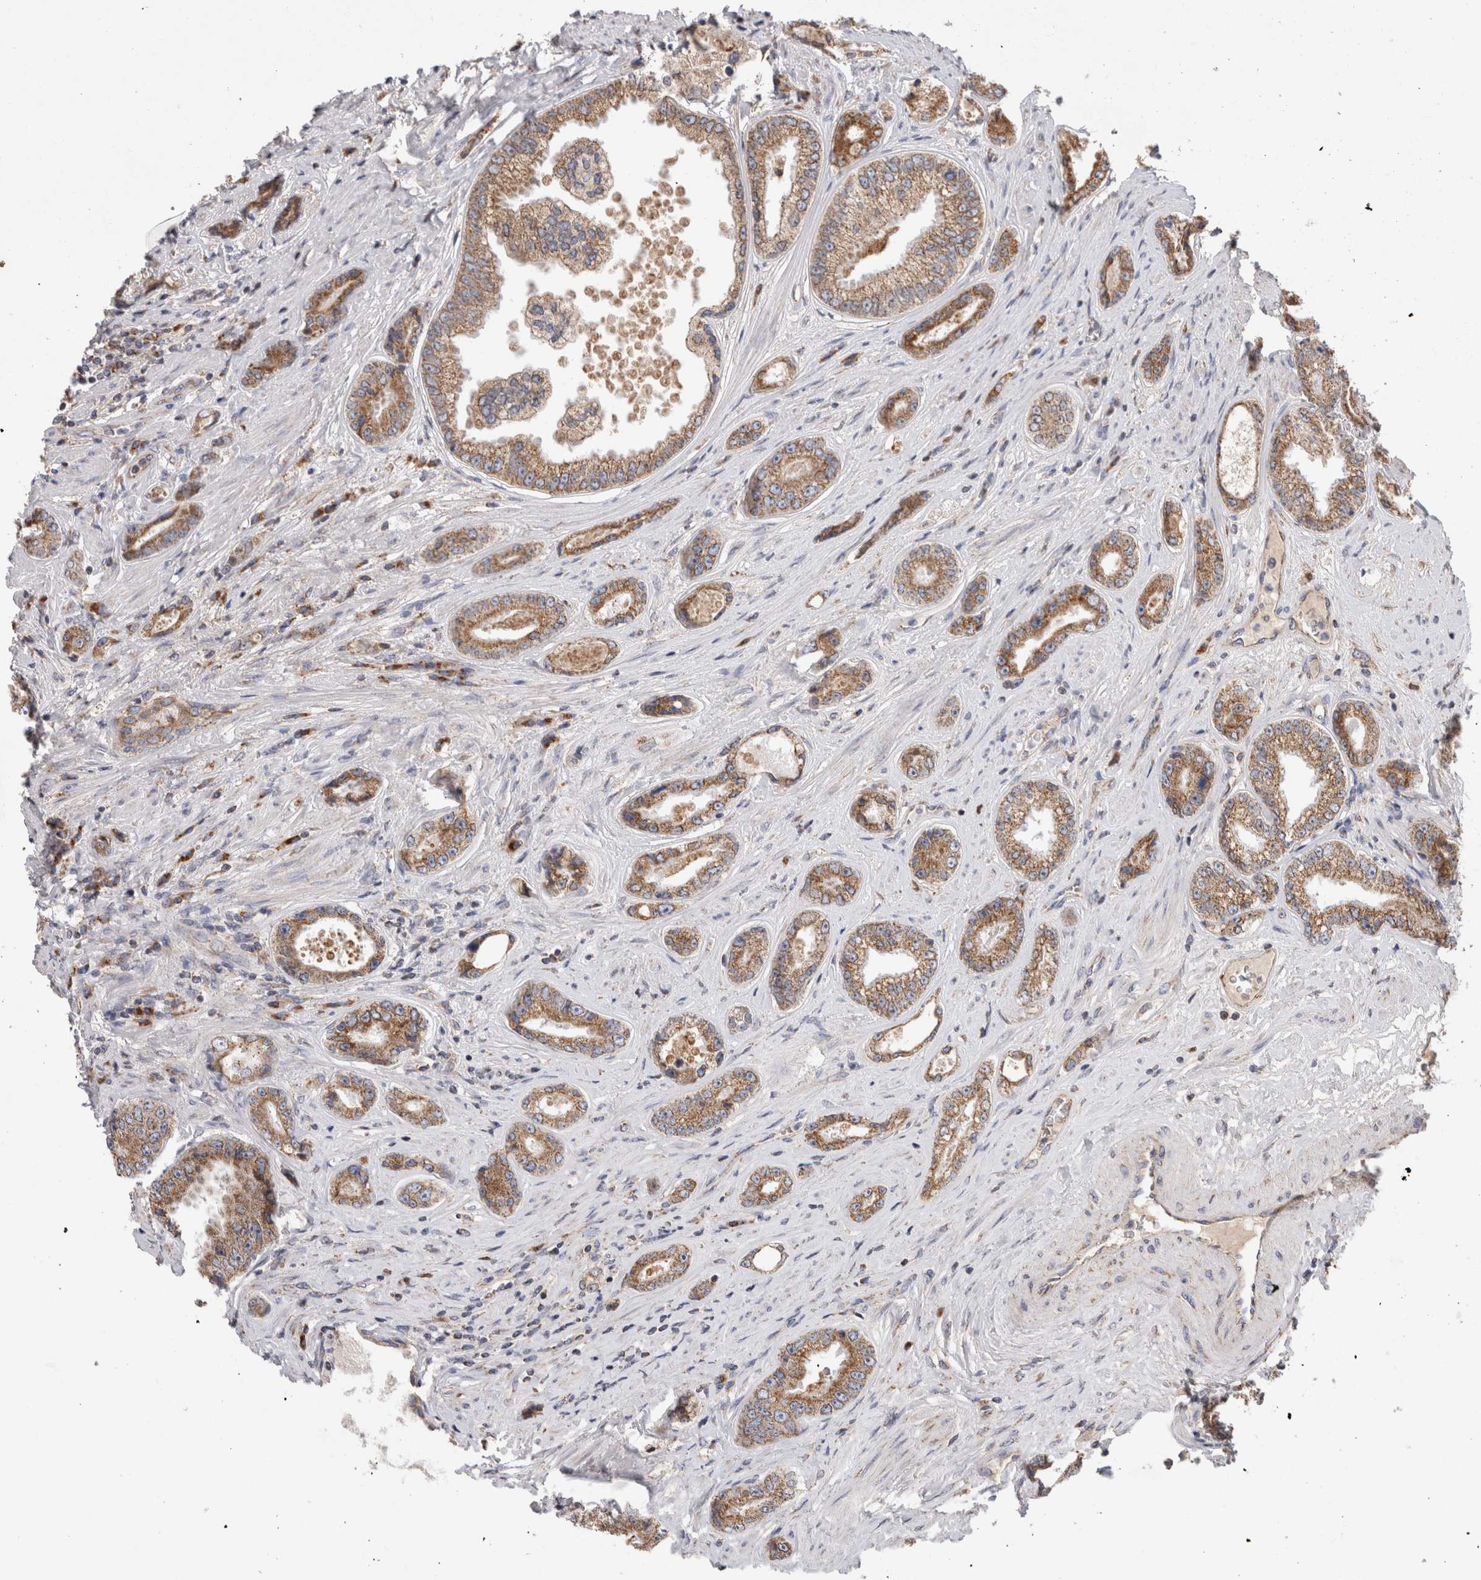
{"staining": {"intensity": "moderate", "quantity": ">75%", "location": "cytoplasmic/membranous"}, "tissue": "prostate cancer", "cell_type": "Tumor cells", "image_type": "cancer", "snomed": [{"axis": "morphology", "description": "Adenocarcinoma, High grade"}, {"axis": "topography", "description": "Prostate"}], "caption": "DAB immunohistochemical staining of human prostate adenocarcinoma (high-grade) exhibits moderate cytoplasmic/membranous protein staining in approximately >75% of tumor cells. The protein of interest is shown in brown color, while the nuclei are stained blue.", "gene": "IARS2", "patient": {"sex": "male", "age": 61}}